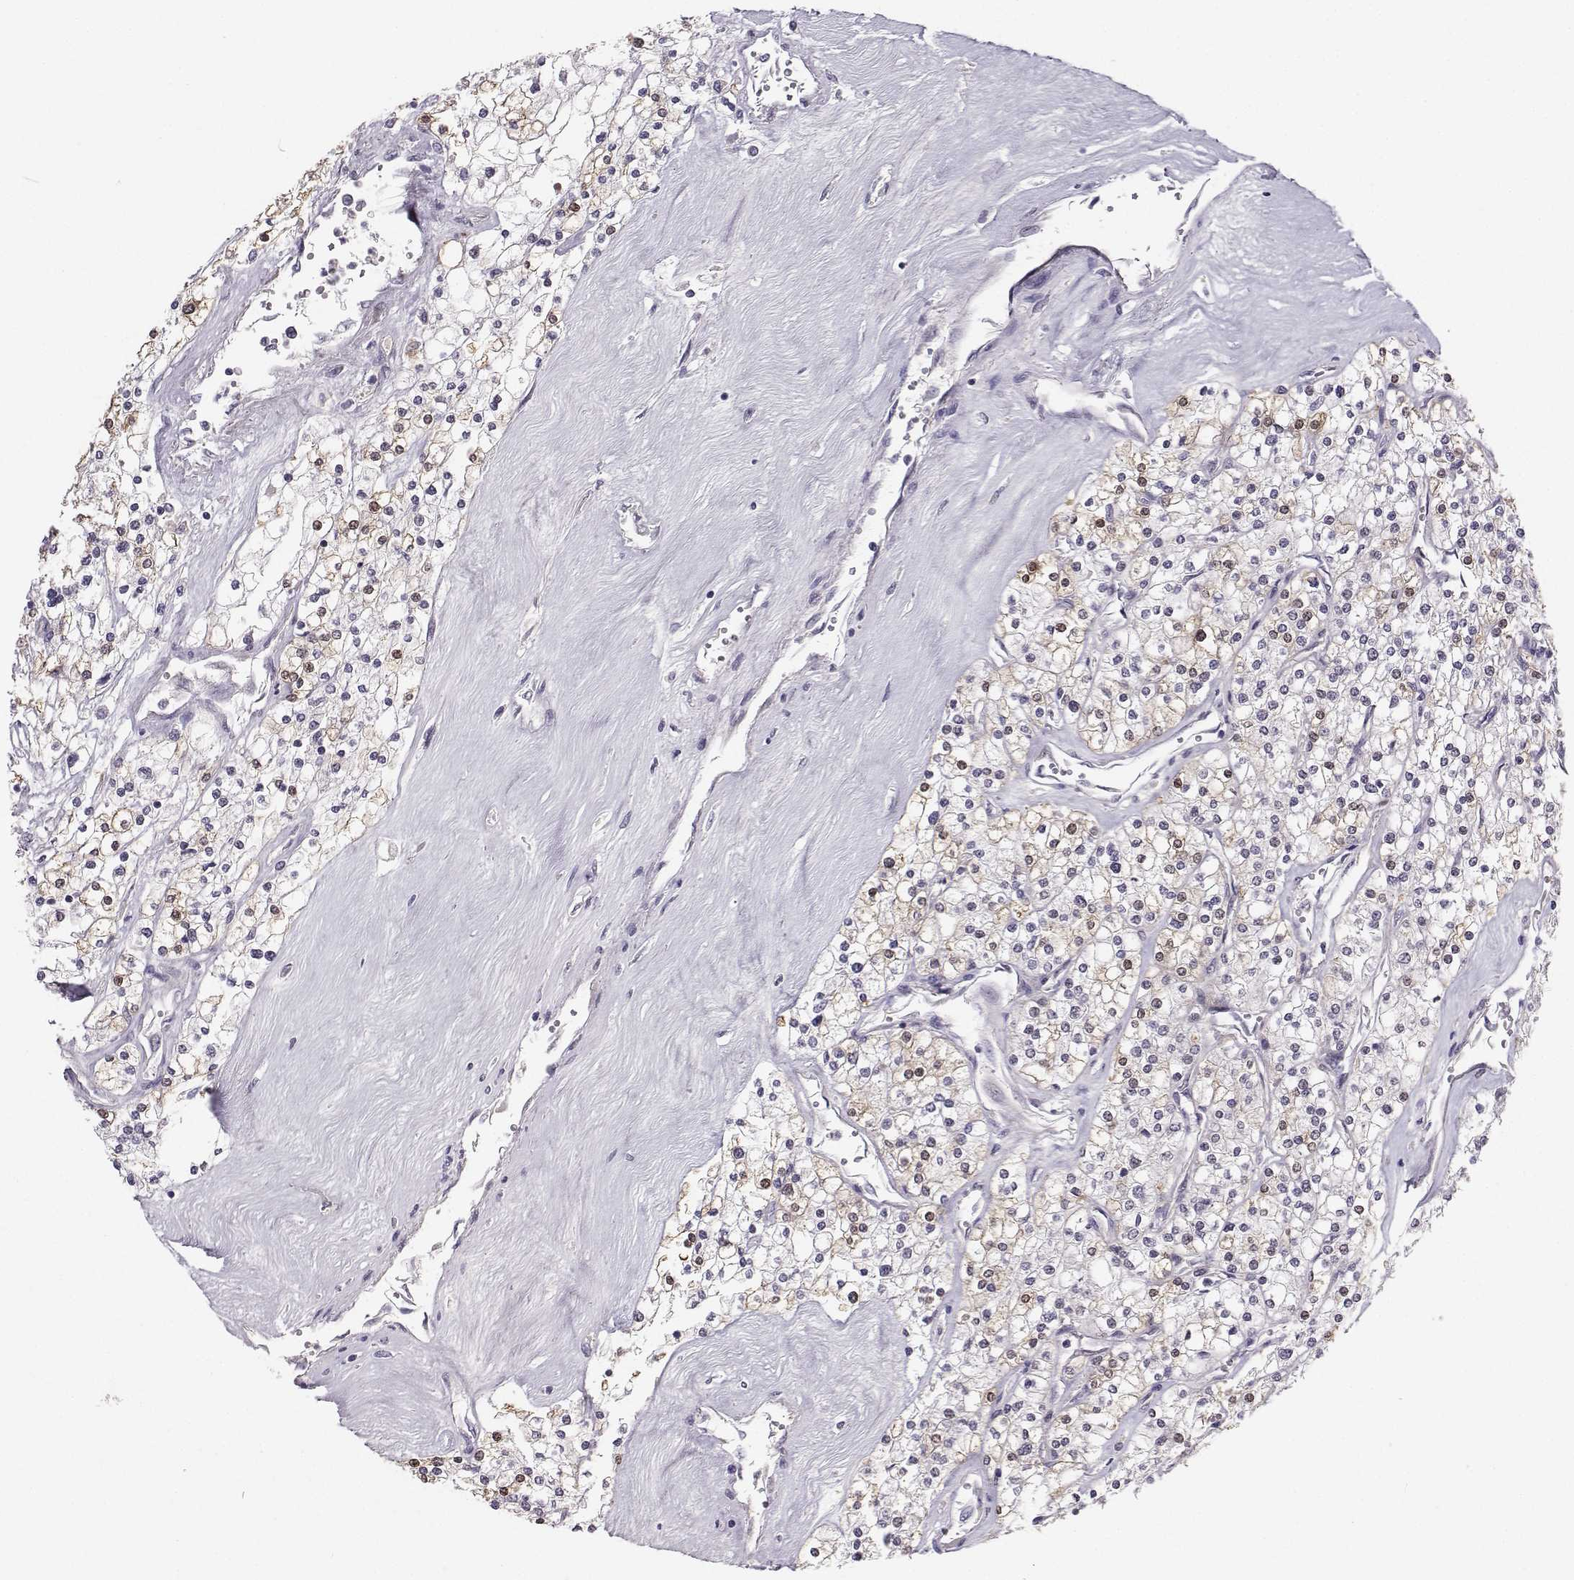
{"staining": {"intensity": "moderate", "quantity": "<25%", "location": "cytoplasmic/membranous"}, "tissue": "renal cancer", "cell_type": "Tumor cells", "image_type": "cancer", "snomed": [{"axis": "morphology", "description": "Adenocarcinoma, NOS"}, {"axis": "topography", "description": "Kidney"}], "caption": "This photomicrograph displays immunohistochemistry staining of human renal cancer (adenocarcinoma), with low moderate cytoplasmic/membranous staining in about <25% of tumor cells.", "gene": "MROH7", "patient": {"sex": "male", "age": 80}}